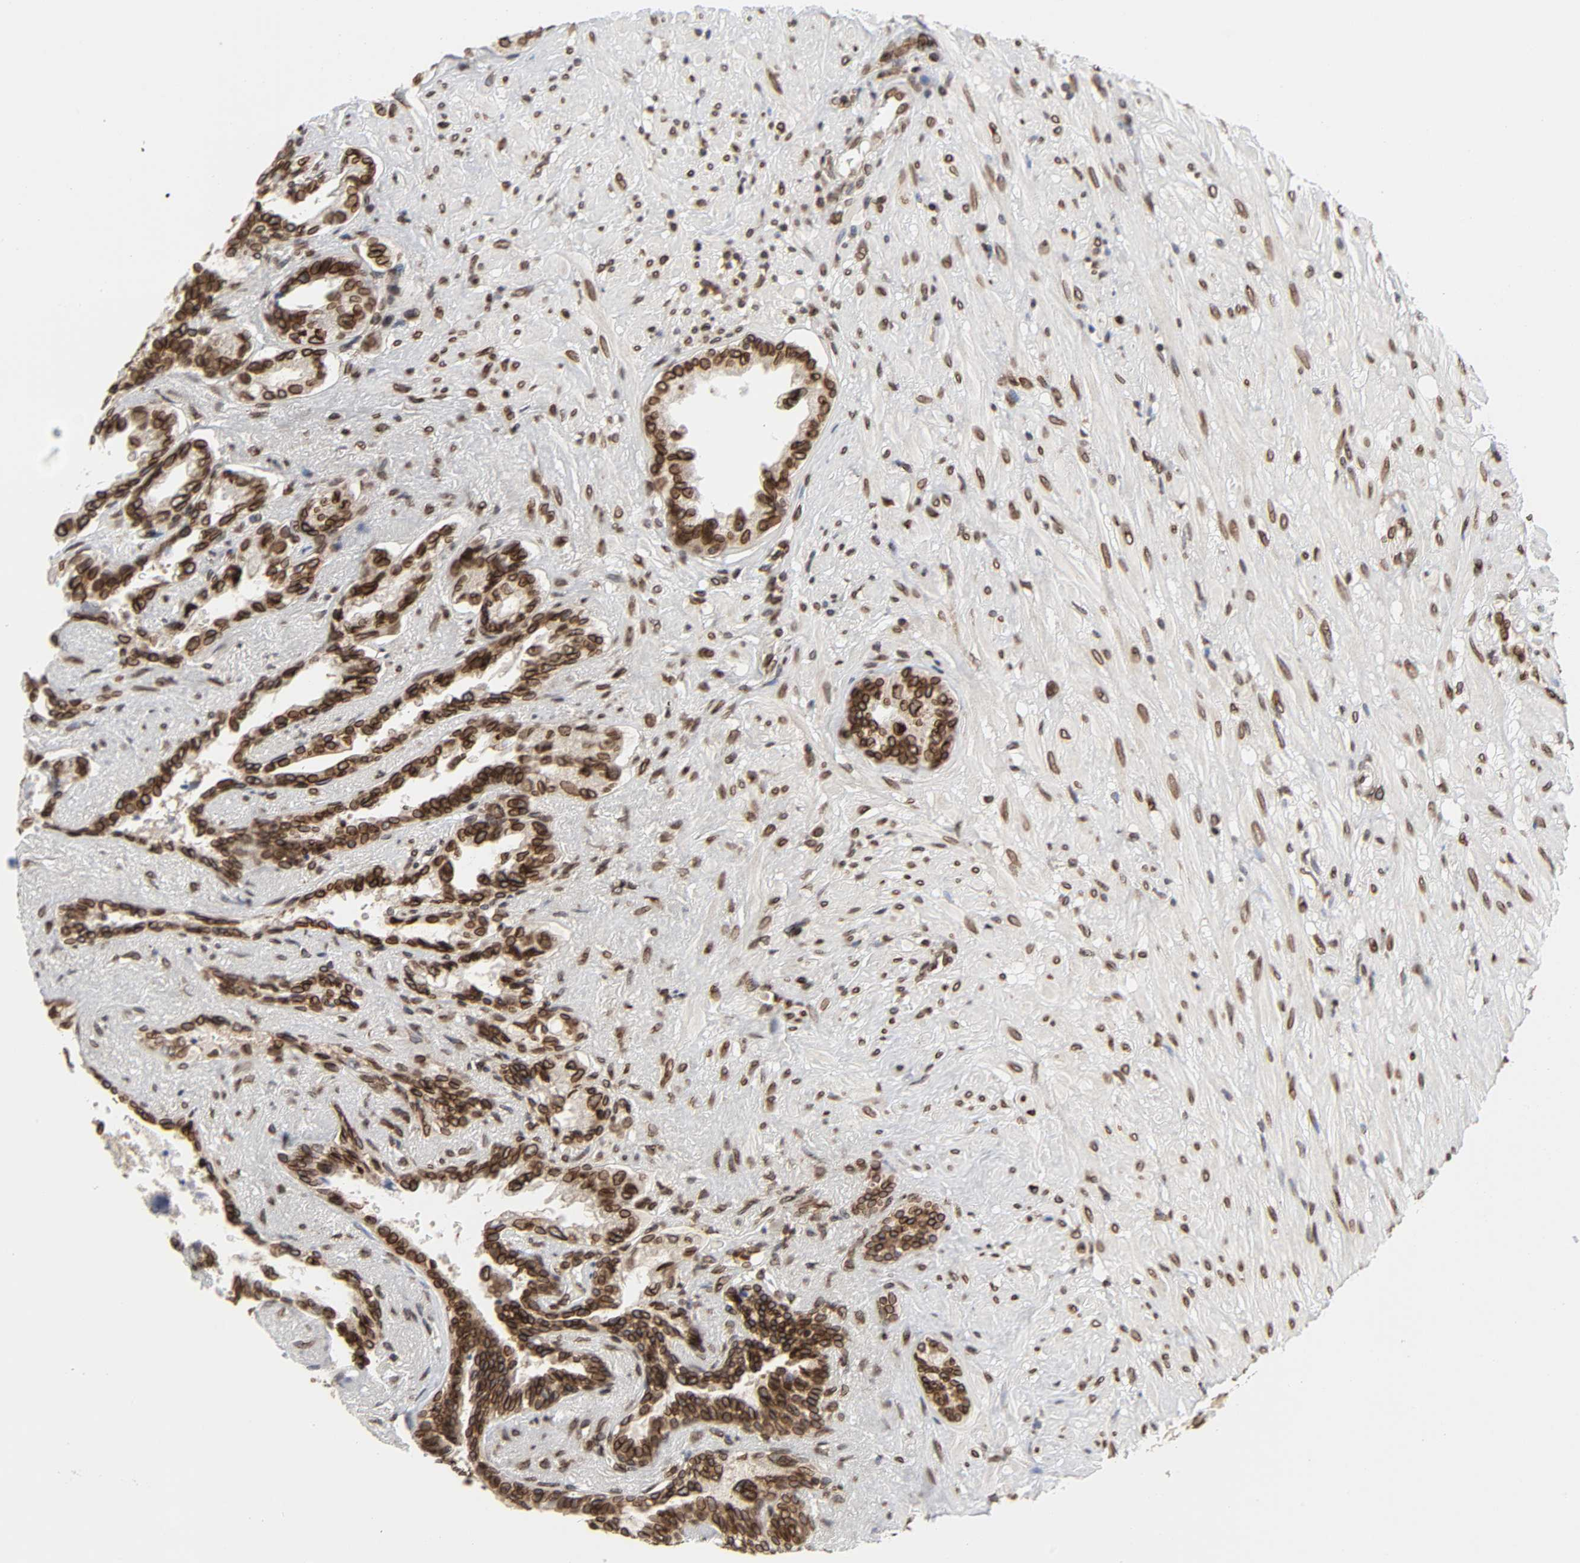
{"staining": {"intensity": "strong", "quantity": ">75%", "location": "cytoplasmic/membranous,nuclear"}, "tissue": "seminal vesicle", "cell_type": "Glandular cells", "image_type": "normal", "snomed": [{"axis": "morphology", "description": "Normal tissue, NOS"}, {"axis": "topography", "description": "Seminal veicle"}], "caption": "Glandular cells demonstrate high levels of strong cytoplasmic/membranous,nuclear staining in about >75% of cells in benign seminal vesicle. Using DAB (3,3'-diaminobenzidine) (brown) and hematoxylin (blue) stains, captured at high magnification using brightfield microscopy.", "gene": "RANGAP1", "patient": {"sex": "male", "age": 61}}